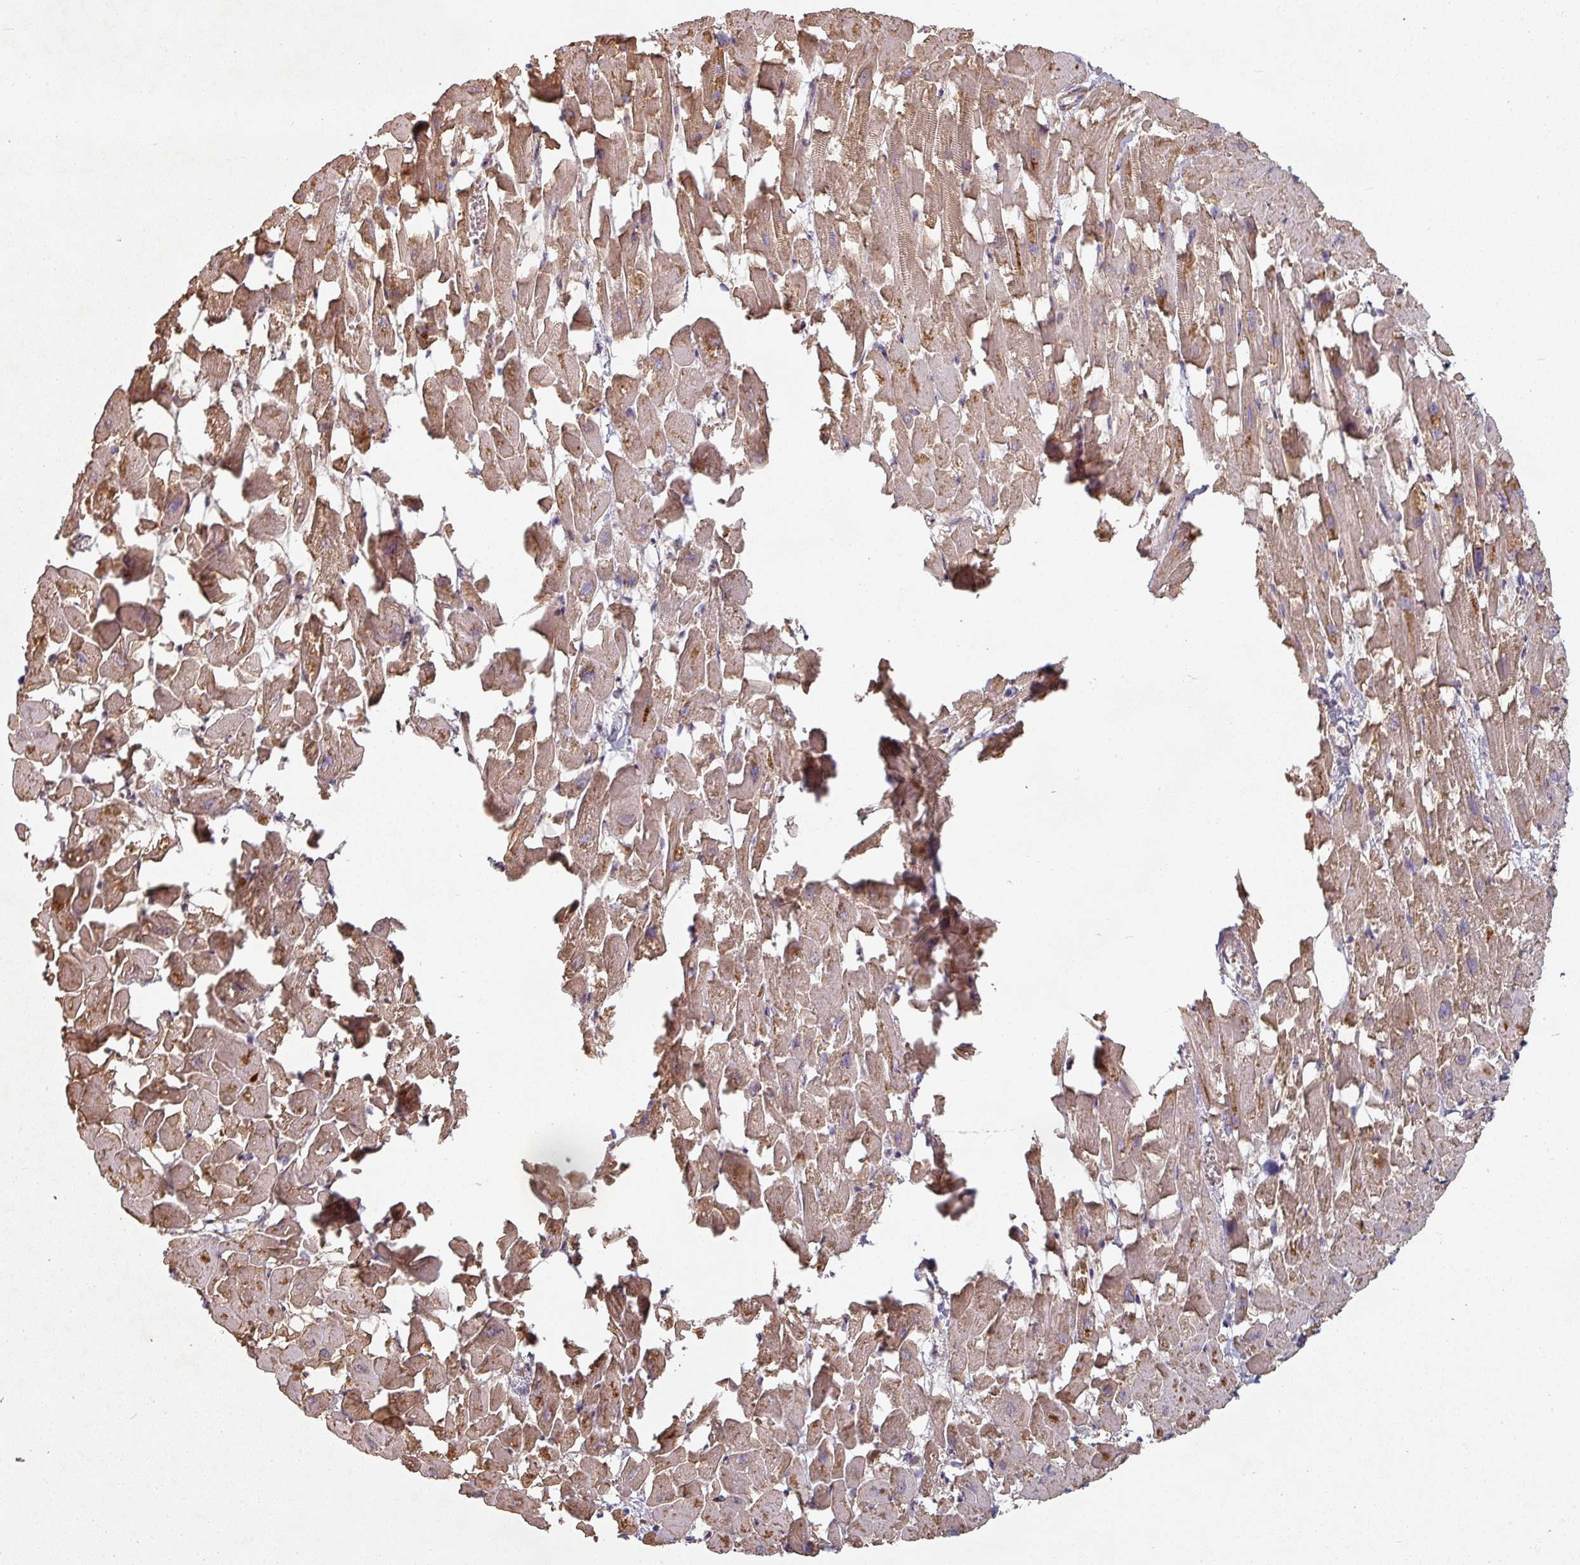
{"staining": {"intensity": "moderate", "quantity": ">75%", "location": "cytoplasmic/membranous"}, "tissue": "heart muscle", "cell_type": "Cardiomyocytes", "image_type": "normal", "snomed": [{"axis": "morphology", "description": "Normal tissue, NOS"}, {"axis": "topography", "description": "Heart"}], "caption": "Brown immunohistochemical staining in unremarkable heart muscle exhibits moderate cytoplasmic/membranous staining in approximately >75% of cardiomyocytes.", "gene": "PLEKHJ1", "patient": {"sex": "female", "age": 64}}